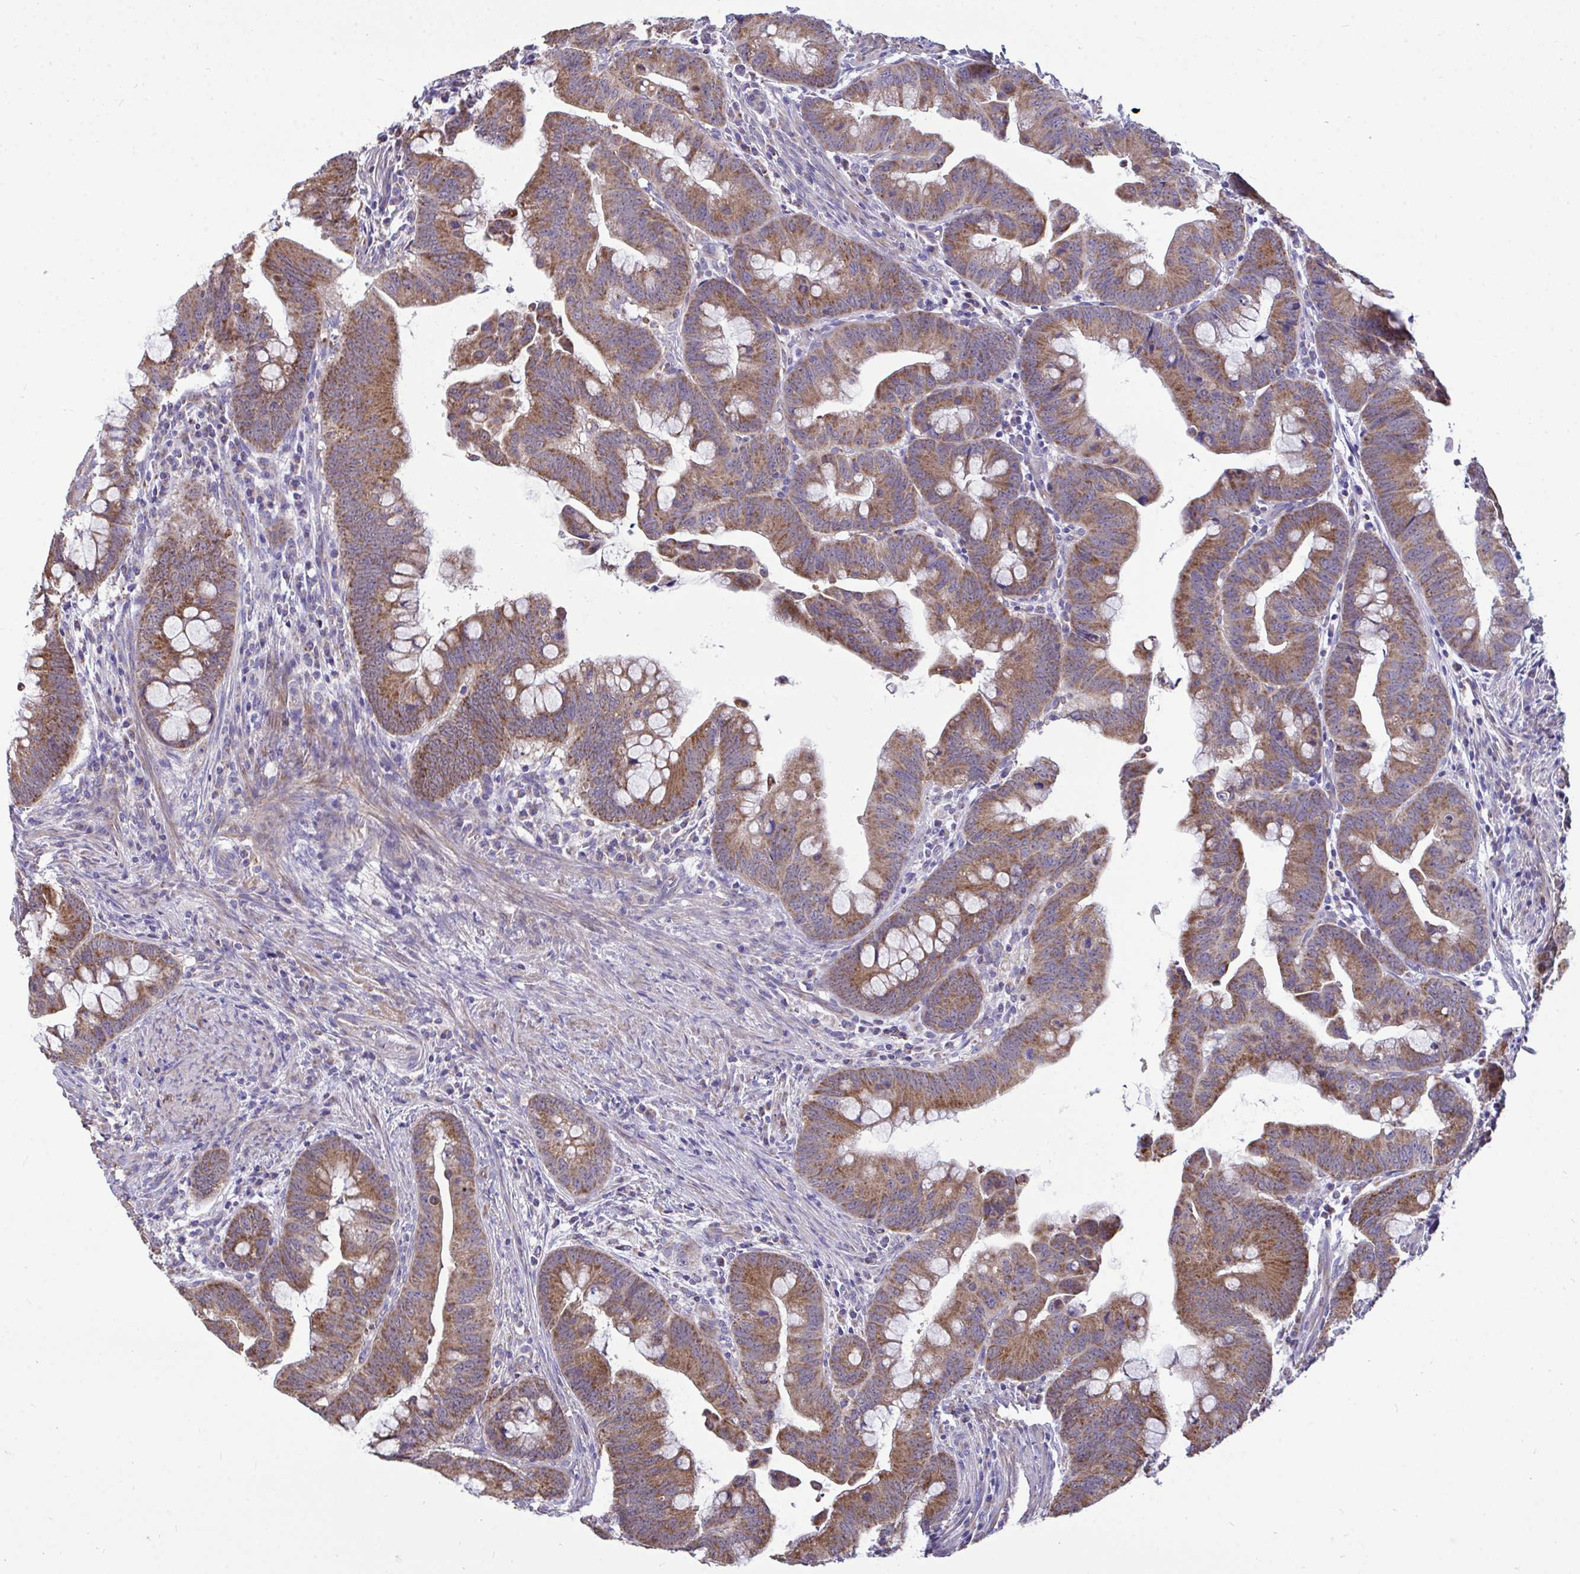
{"staining": {"intensity": "moderate", "quantity": ">75%", "location": "cytoplasmic/membranous"}, "tissue": "colorectal cancer", "cell_type": "Tumor cells", "image_type": "cancer", "snomed": [{"axis": "morphology", "description": "Adenocarcinoma, NOS"}, {"axis": "topography", "description": "Colon"}], "caption": "This is a micrograph of immunohistochemistry staining of colorectal adenocarcinoma, which shows moderate expression in the cytoplasmic/membranous of tumor cells.", "gene": "SARS2", "patient": {"sex": "male", "age": 62}}